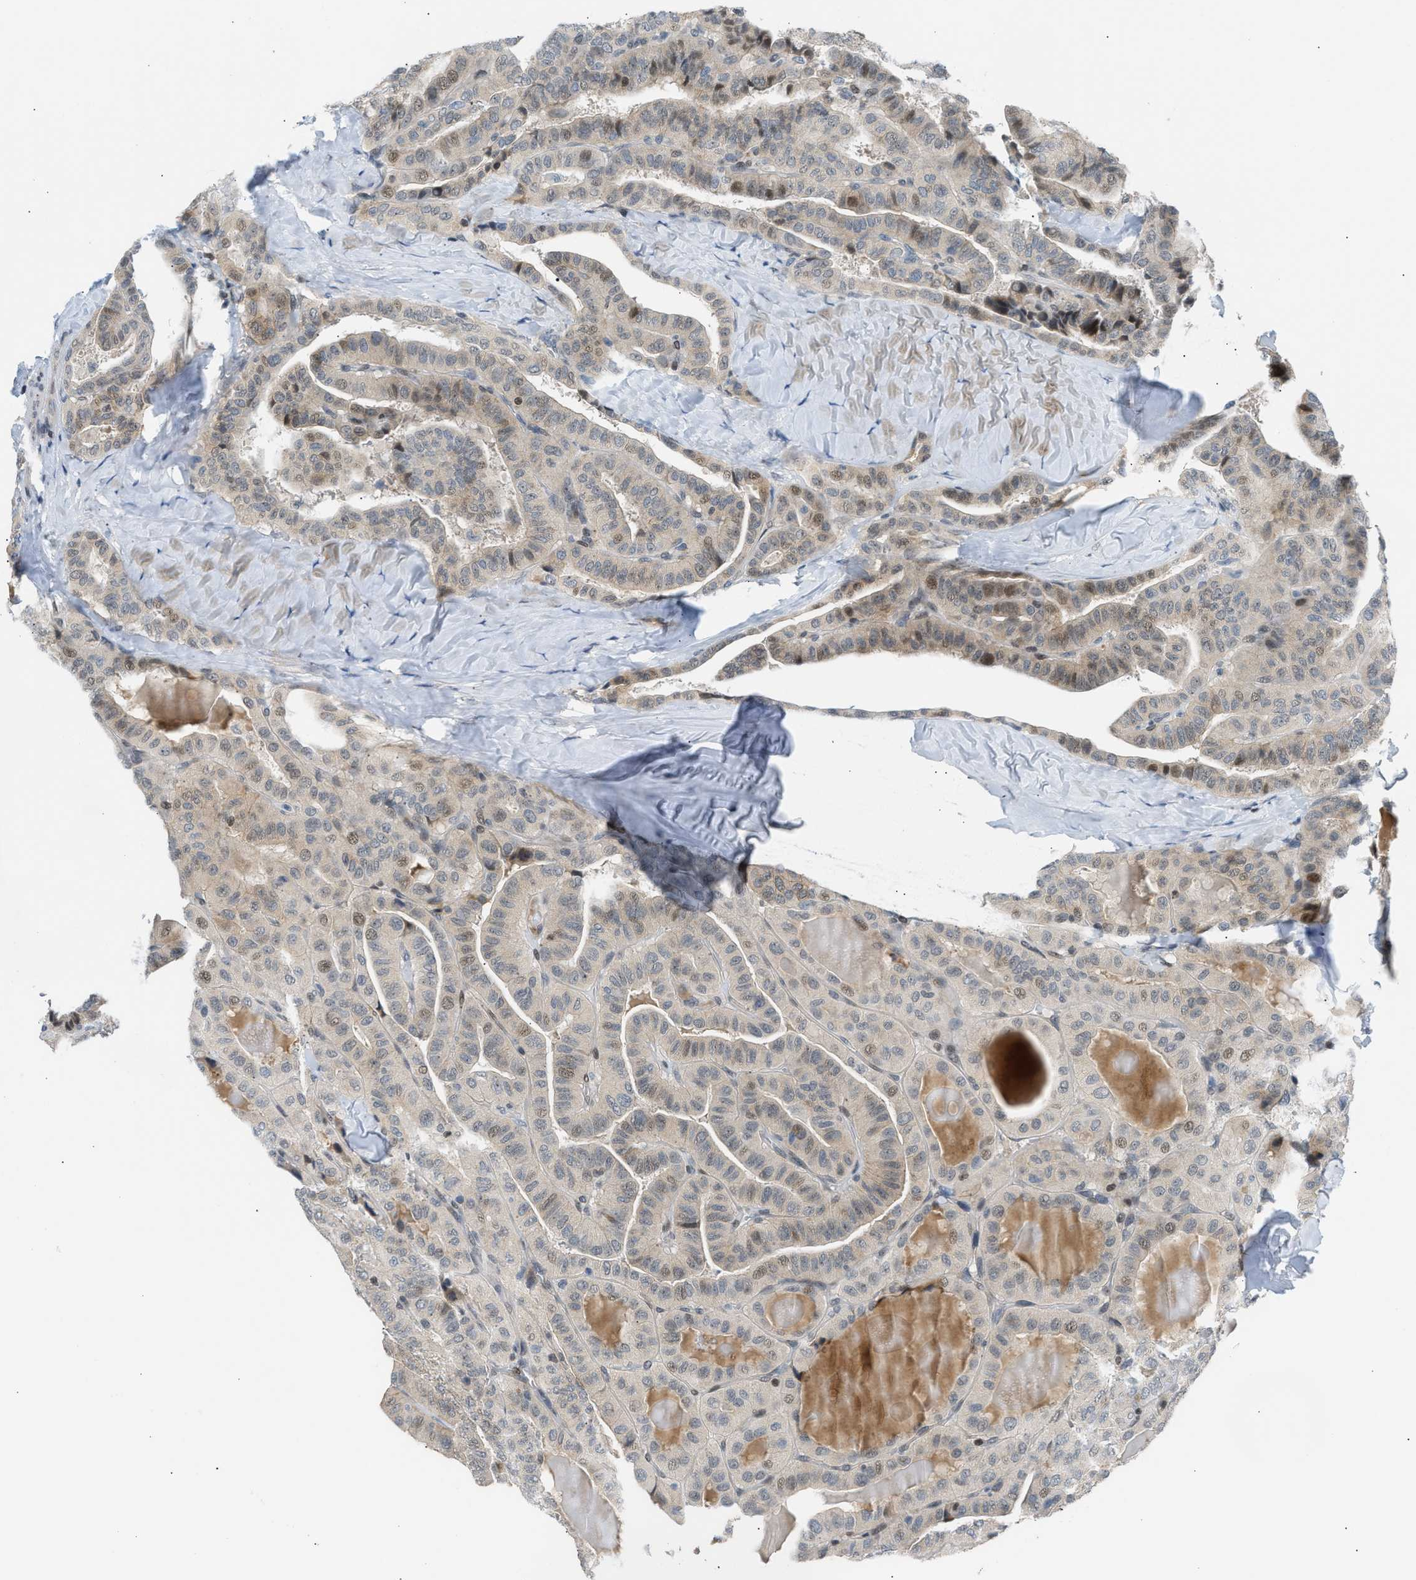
{"staining": {"intensity": "moderate", "quantity": "<25%", "location": "nuclear"}, "tissue": "thyroid cancer", "cell_type": "Tumor cells", "image_type": "cancer", "snomed": [{"axis": "morphology", "description": "Papillary adenocarcinoma, NOS"}, {"axis": "topography", "description": "Thyroid gland"}], "caption": "IHC staining of thyroid cancer (papillary adenocarcinoma), which demonstrates low levels of moderate nuclear expression in about <25% of tumor cells indicating moderate nuclear protein positivity. The staining was performed using DAB (3,3'-diaminobenzidine) (brown) for protein detection and nuclei were counterstained in hematoxylin (blue).", "gene": "NPS", "patient": {"sex": "male", "age": 77}}